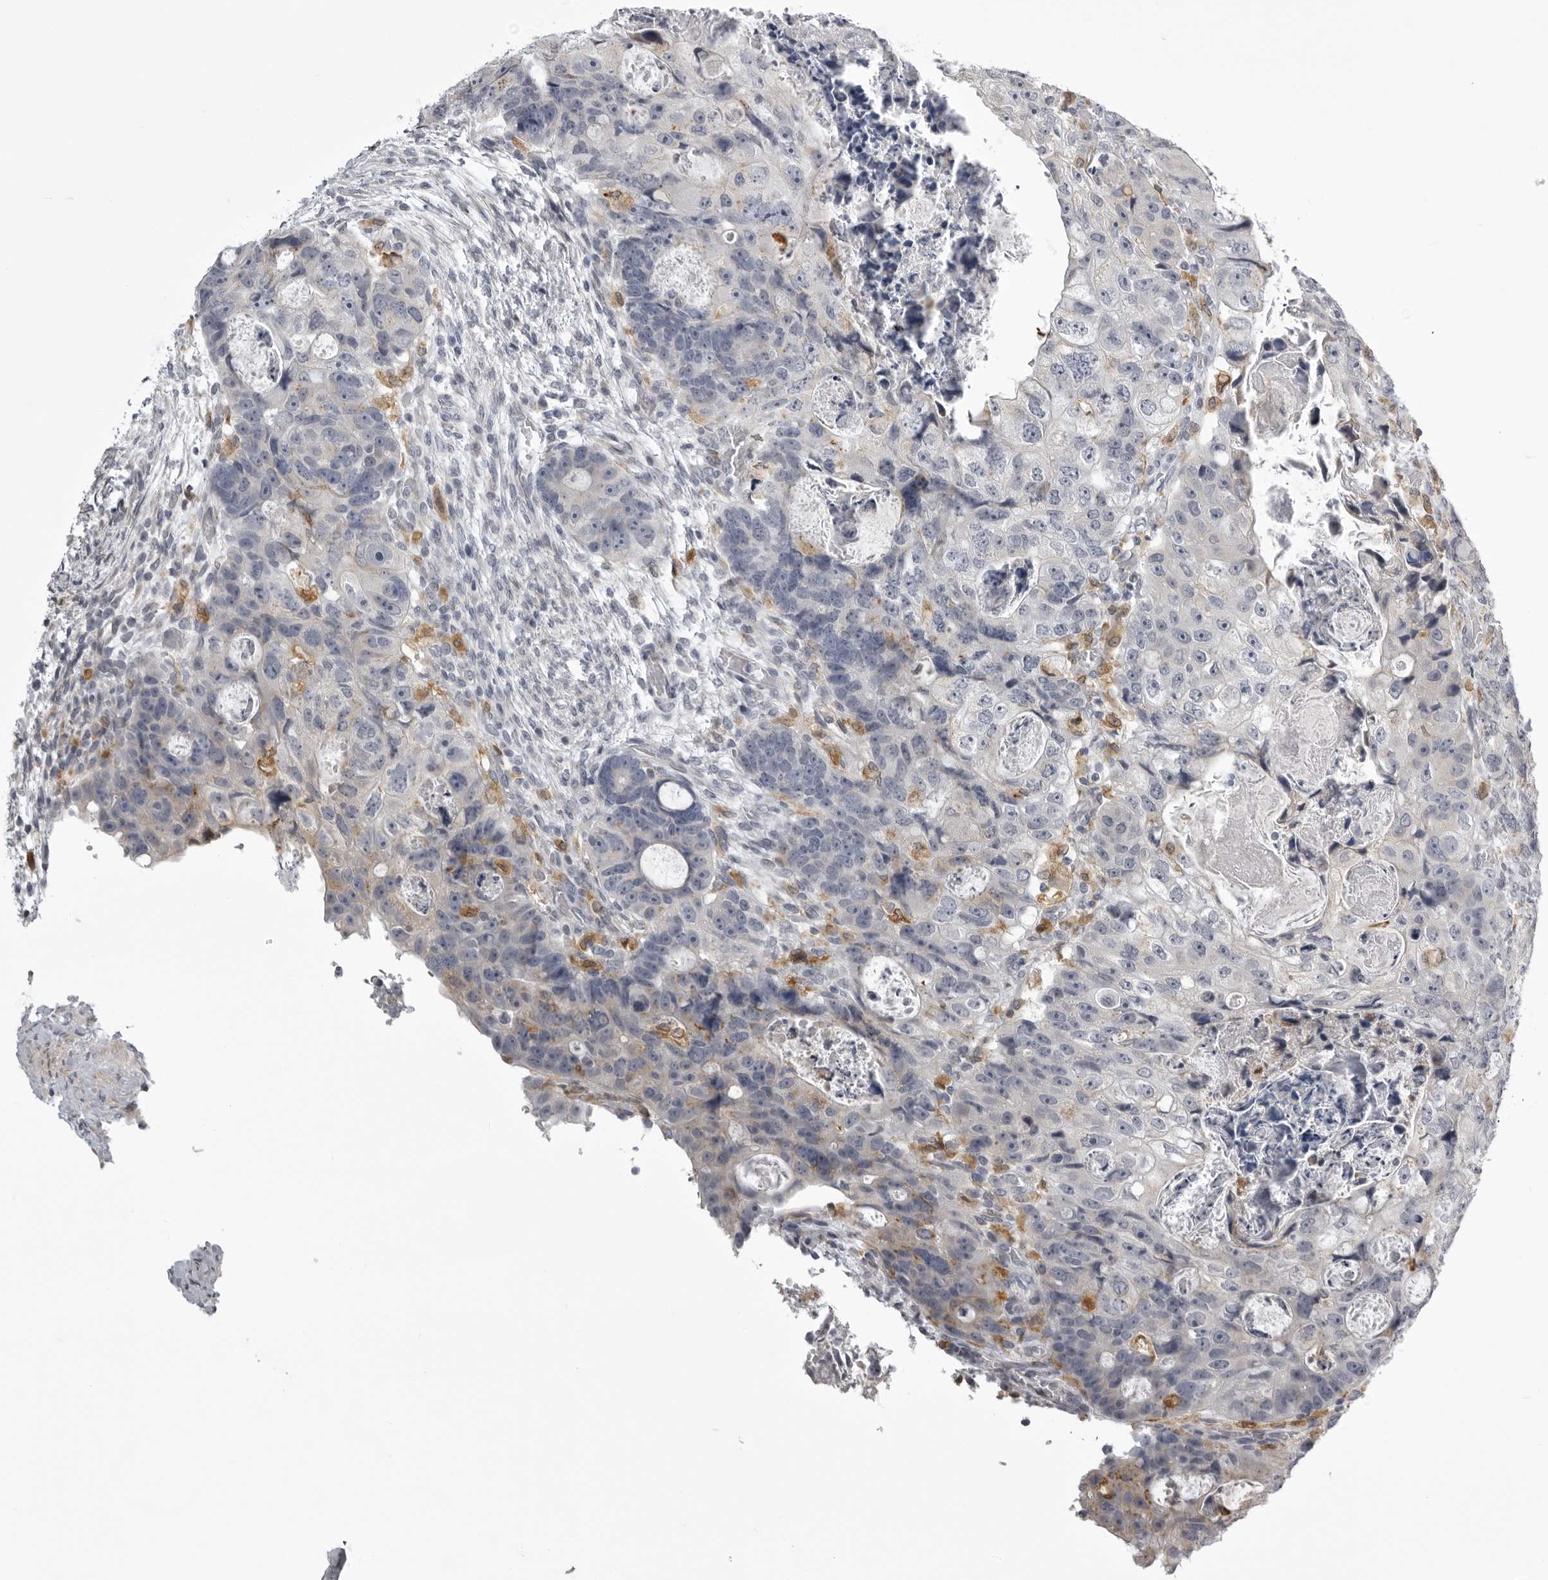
{"staining": {"intensity": "negative", "quantity": "none", "location": "none"}, "tissue": "colorectal cancer", "cell_type": "Tumor cells", "image_type": "cancer", "snomed": [{"axis": "morphology", "description": "Adenocarcinoma, NOS"}, {"axis": "topography", "description": "Rectum"}], "caption": "Tumor cells show no significant protein staining in colorectal cancer (adenocarcinoma).", "gene": "NCEH1", "patient": {"sex": "male", "age": 59}}